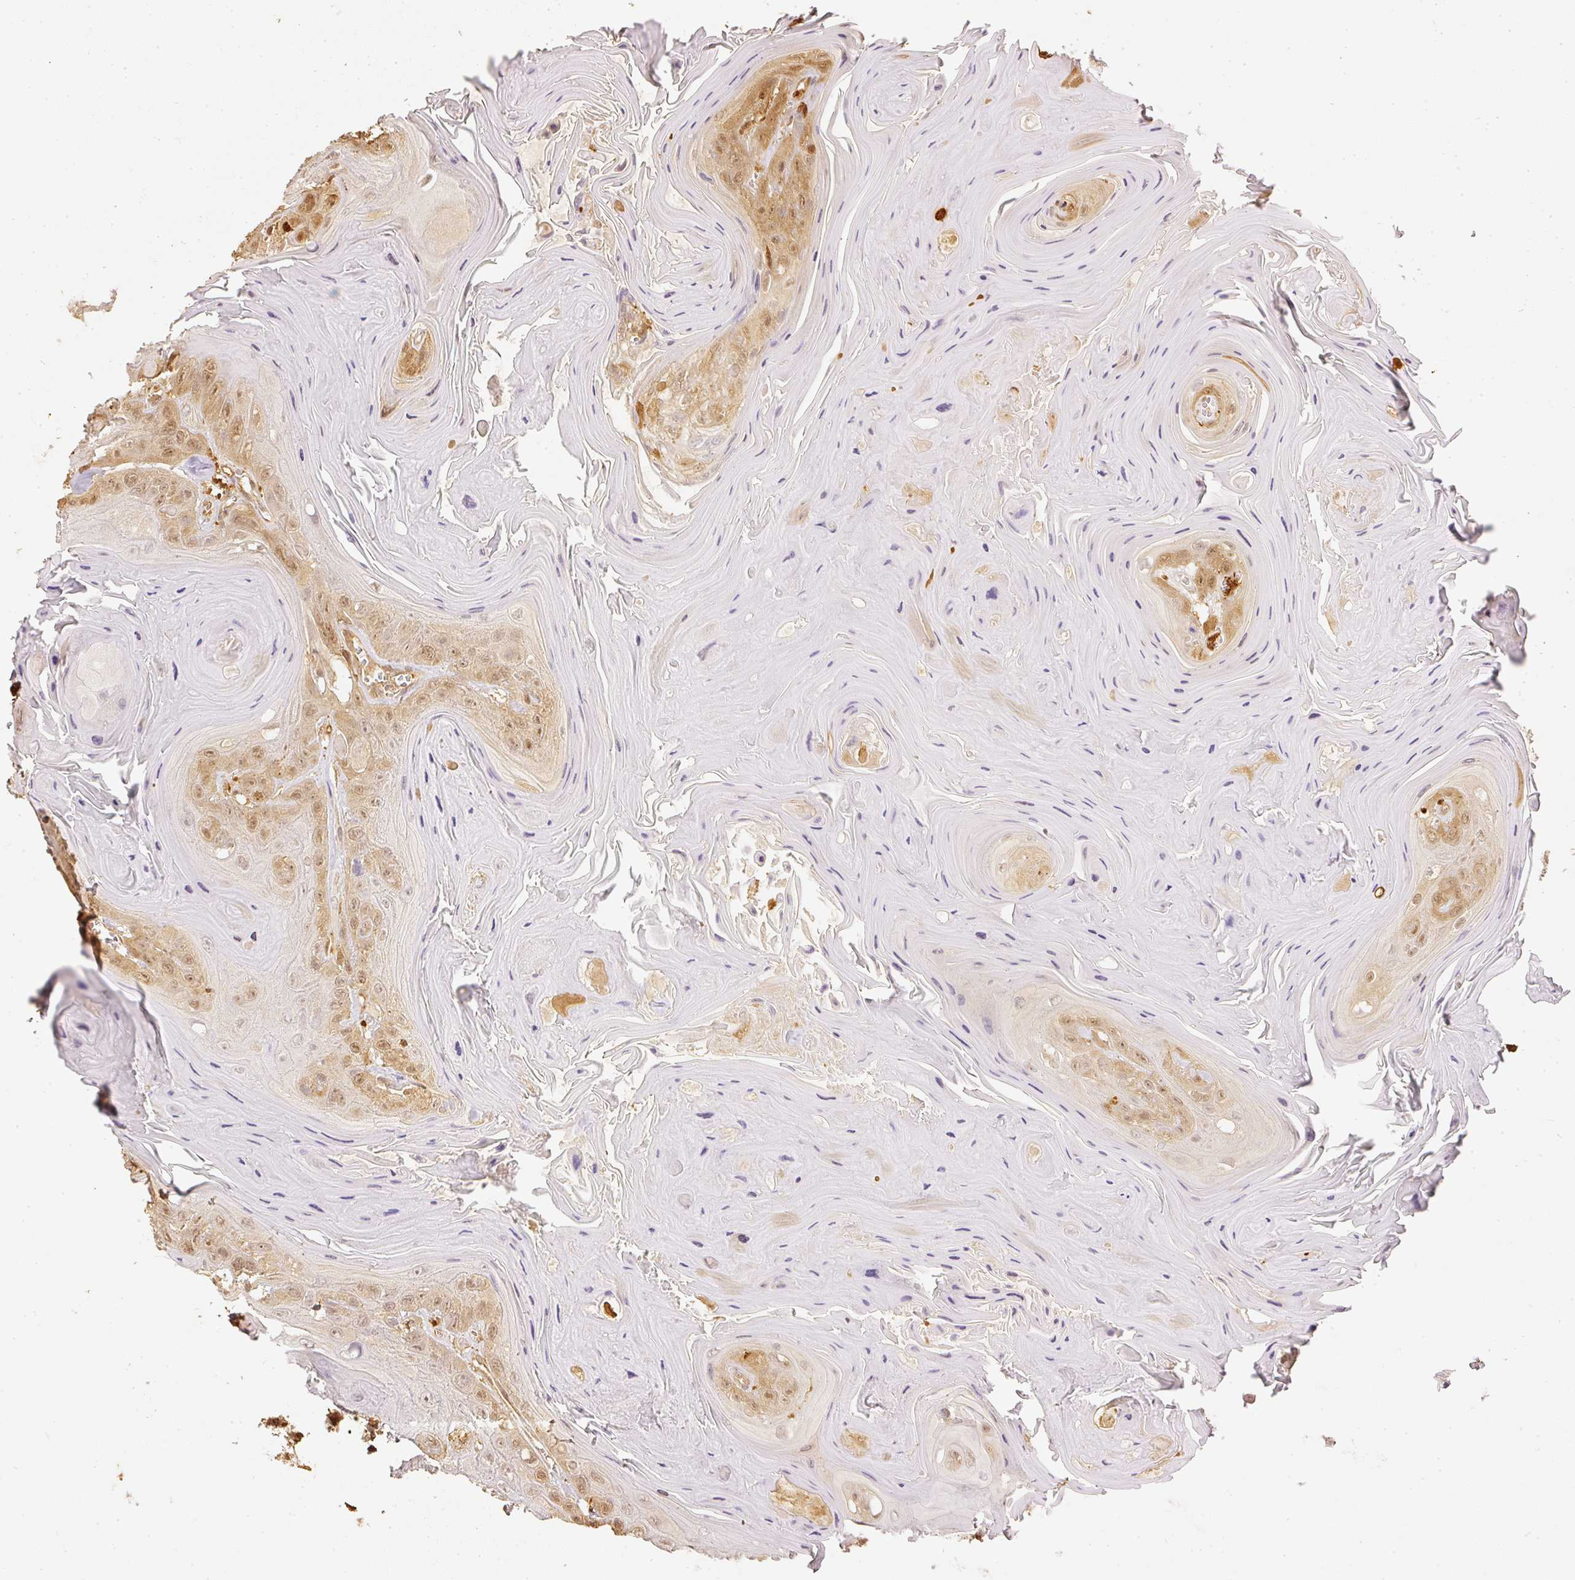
{"staining": {"intensity": "moderate", "quantity": ">75%", "location": "cytoplasmic/membranous,nuclear"}, "tissue": "head and neck cancer", "cell_type": "Tumor cells", "image_type": "cancer", "snomed": [{"axis": "morphology", "description": "Squamous cell carcinoma, NOS"}, {"axis": "topography", "description": "Head-Neck"}], "caption": "Immunohistochemistry (IHC) of head and neck squamous cell carcinoma exhibits medium levels of moderate cytoplasmic/membranous and nuclear staining in approximately >75% of tumor cells. The protein of interest is stained brown, and the nuclei are stained in blue (DAB IHC with brightfield microscopy, high magnification).", "gene": "PFN1", "patient": {"sex": "female", "age": 59}}